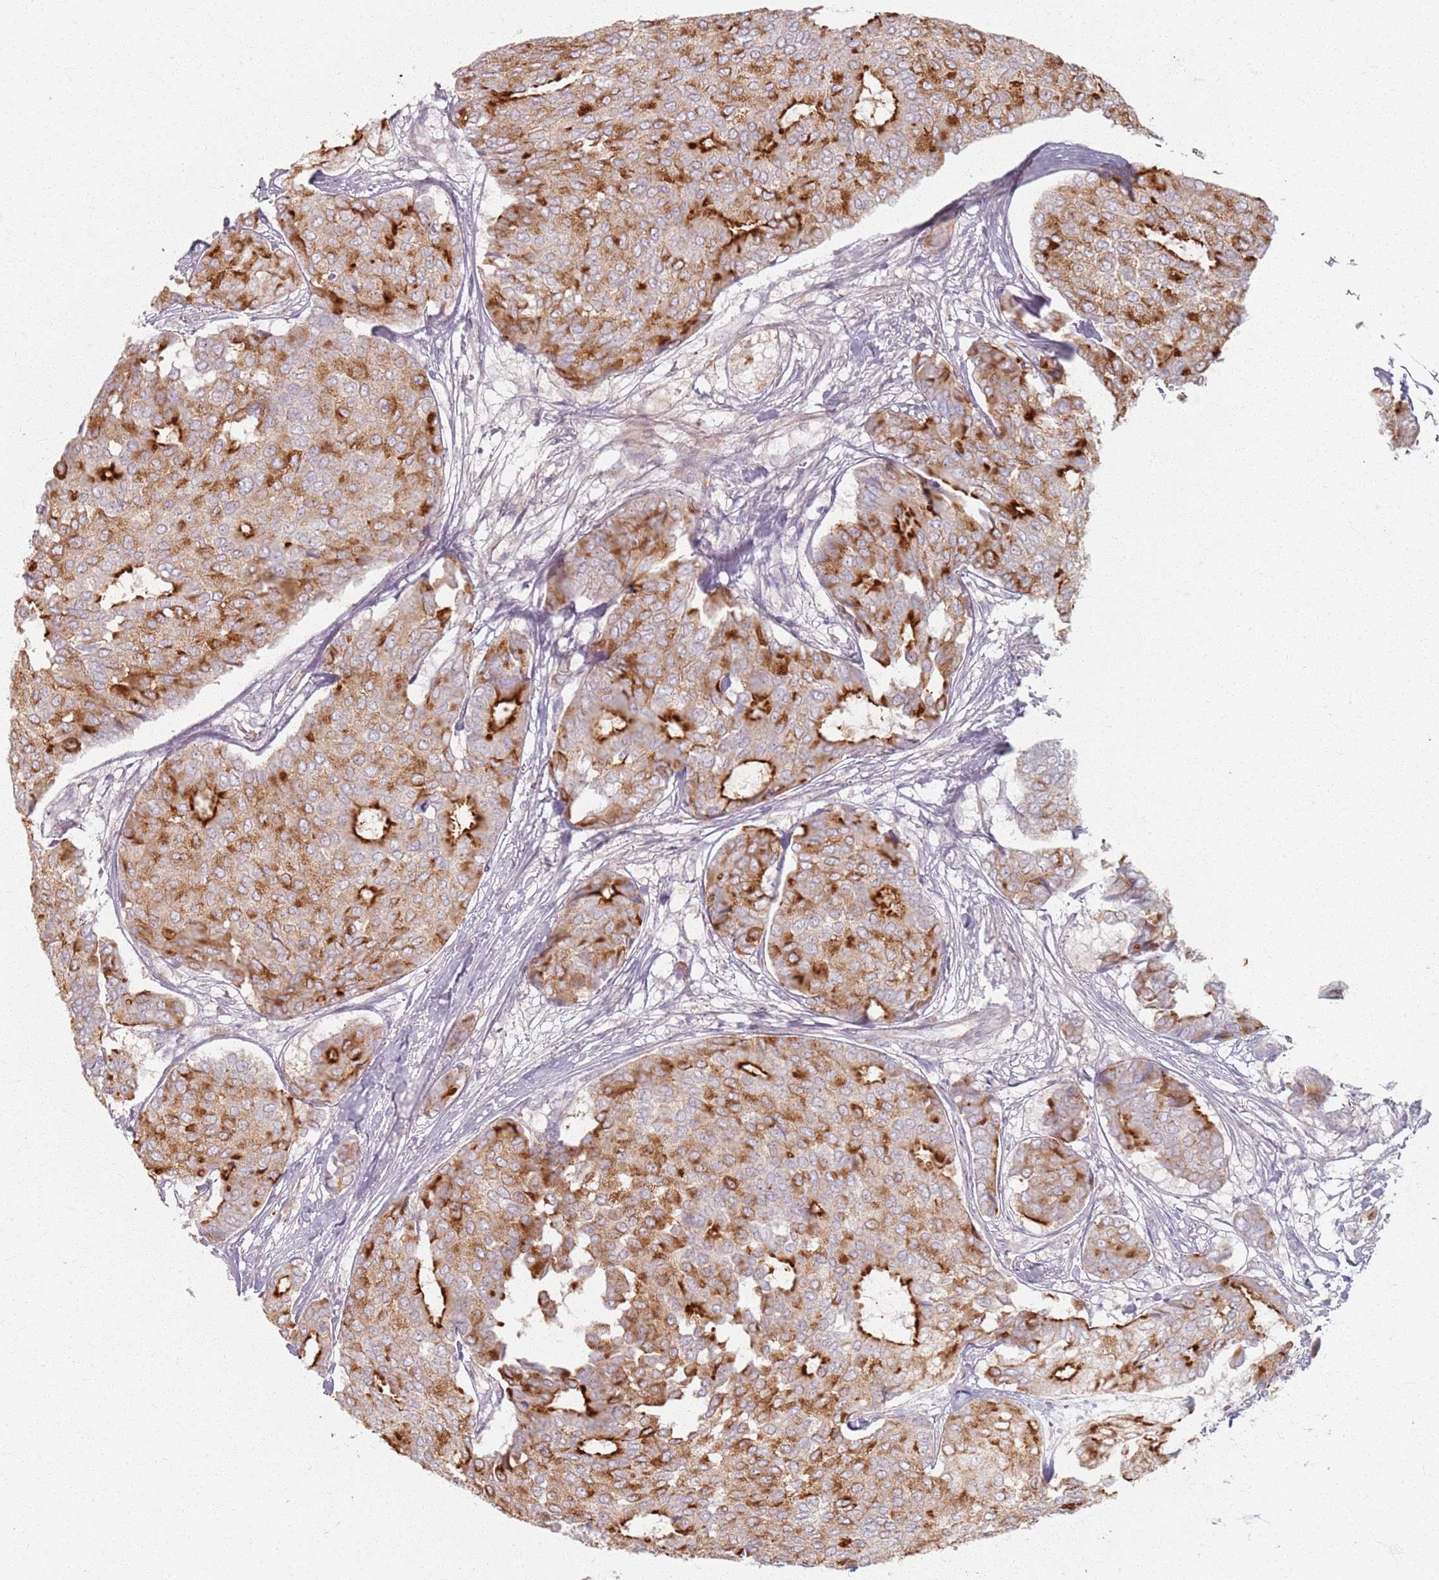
{"staining": {"intensity": "strong", "quantity": "25%-75%", "location": "cytoplasmic/membranous"}, "tissue": "breast cancer", "cell_type": "Tumor cells", "image_type": "cancer", "snomed": [{"axis": "morphology", "description": "Duct carcinoma"}, {"axis": "topography", "description": "Breast"}], "caption": "Strong cytoplasmic/membranous protein positivity is present in approximately 25%-75% of tumor cells in infiltrating ductal carcinoma (breast). The staining was performed using DAB to visualize the protein expression in brown, while the nuclei were stained in blue with hematoxylin (Magnification: 20x).", "gene": "PKD2L2", "patient": {"sex": "female", "age": 75}}